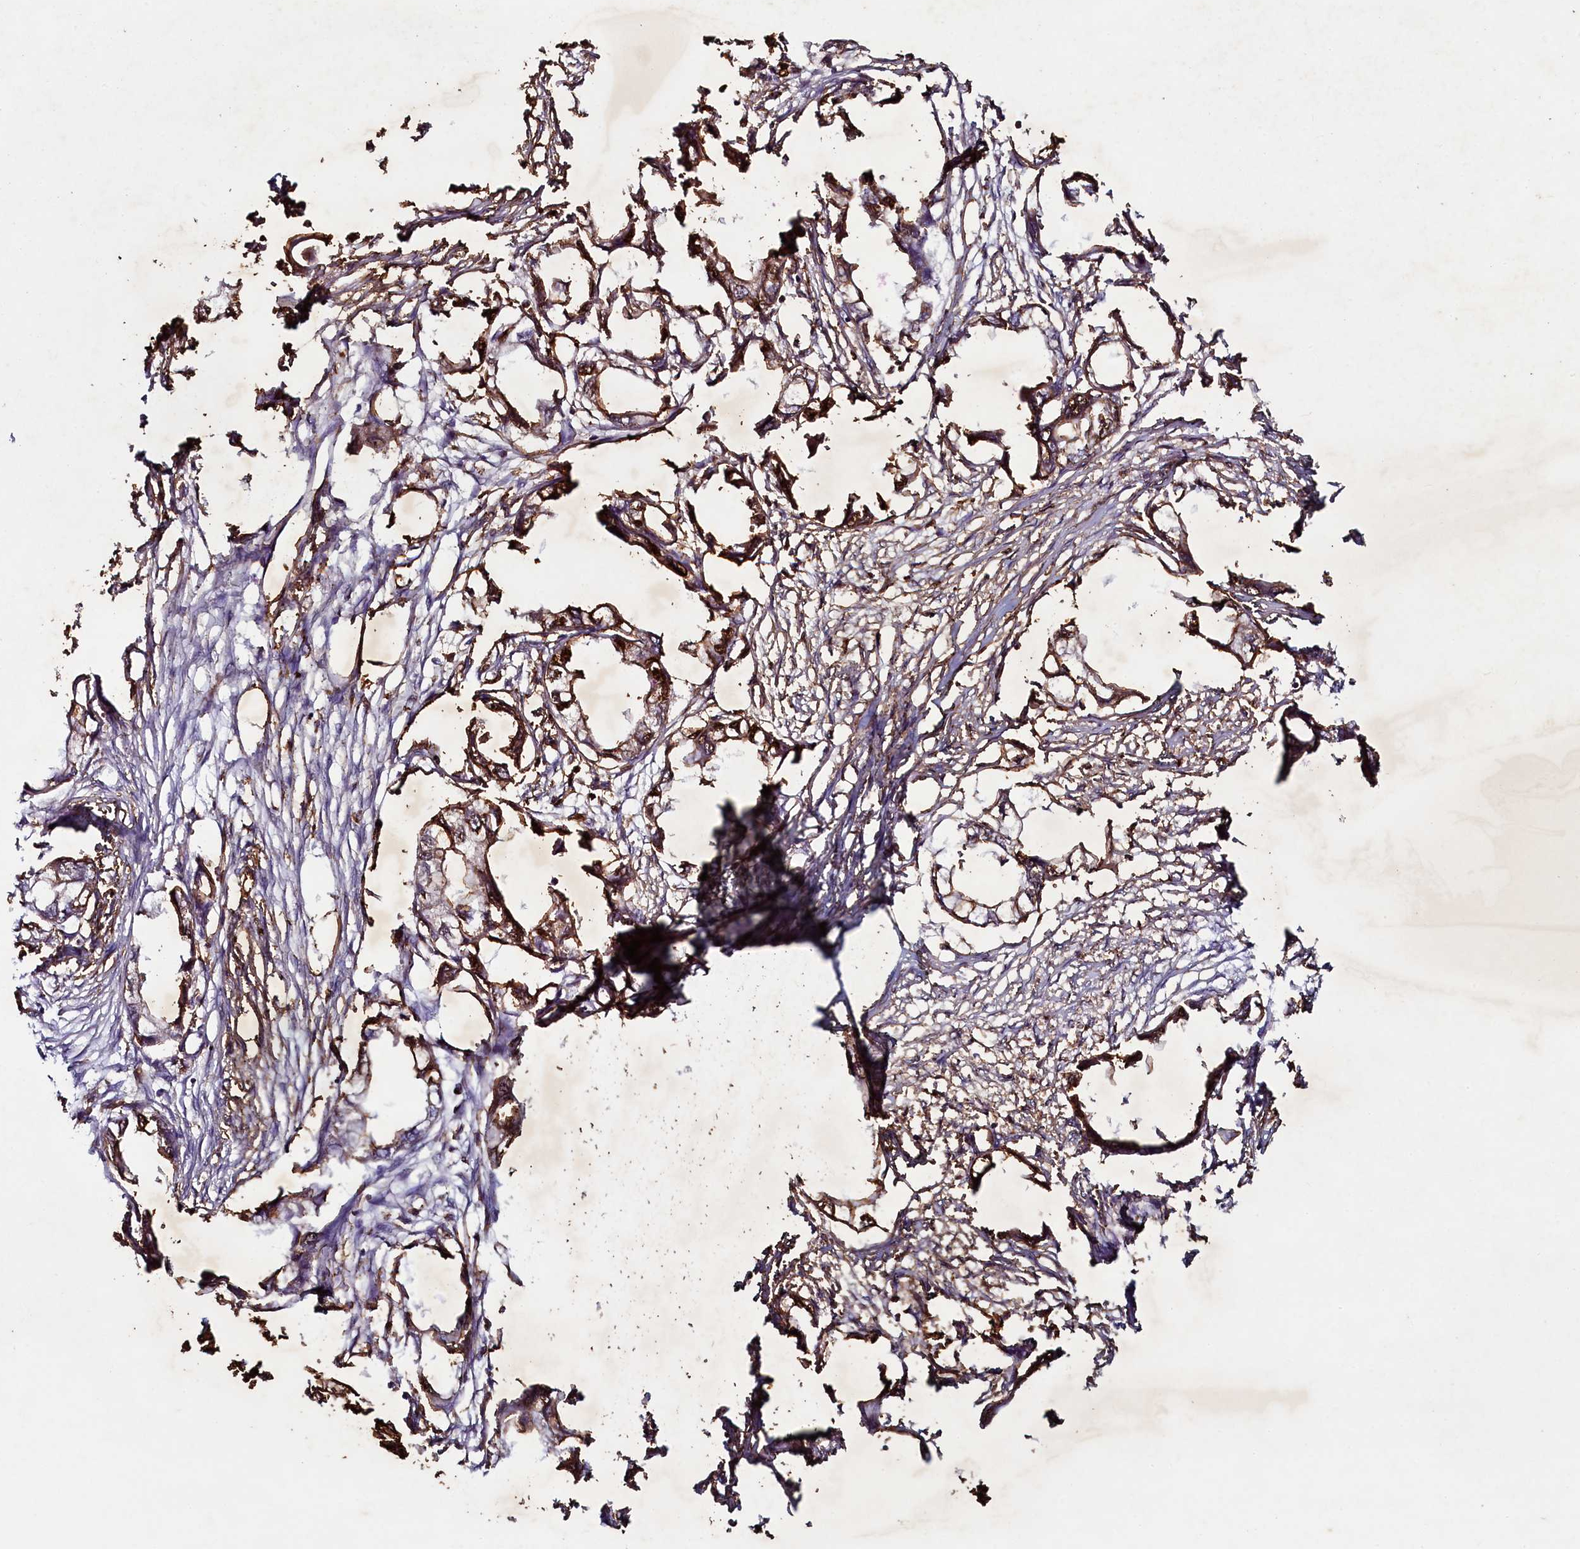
{"staining": {"intensity": "moderate", "quantity": ">75%", "location": "cytoplasmic/membranous"}, "tissue": "endometrial cancer", "cell_type": "Tumor cells", "image_type": "cancer", "snomed": [{"axis": "morphology", "description": "Adenocarcinoma, NOS"}, {"axis": "morphology", "description": "Adenocarcinoma, metastatic, NOS"}, {"axis": "topography", "description": "Adipose tissue"}, {"axis": "topography", "description": "Endometrium"}], "caption": "Endometrial metastatic adenocarcinoma stained with IHC demonstrates moderate cytoplasmic/membranous staining in approximately >75% of tumor cells.", "gene": "SEC24C", "patient": {"sex": "female", "age": 67}}